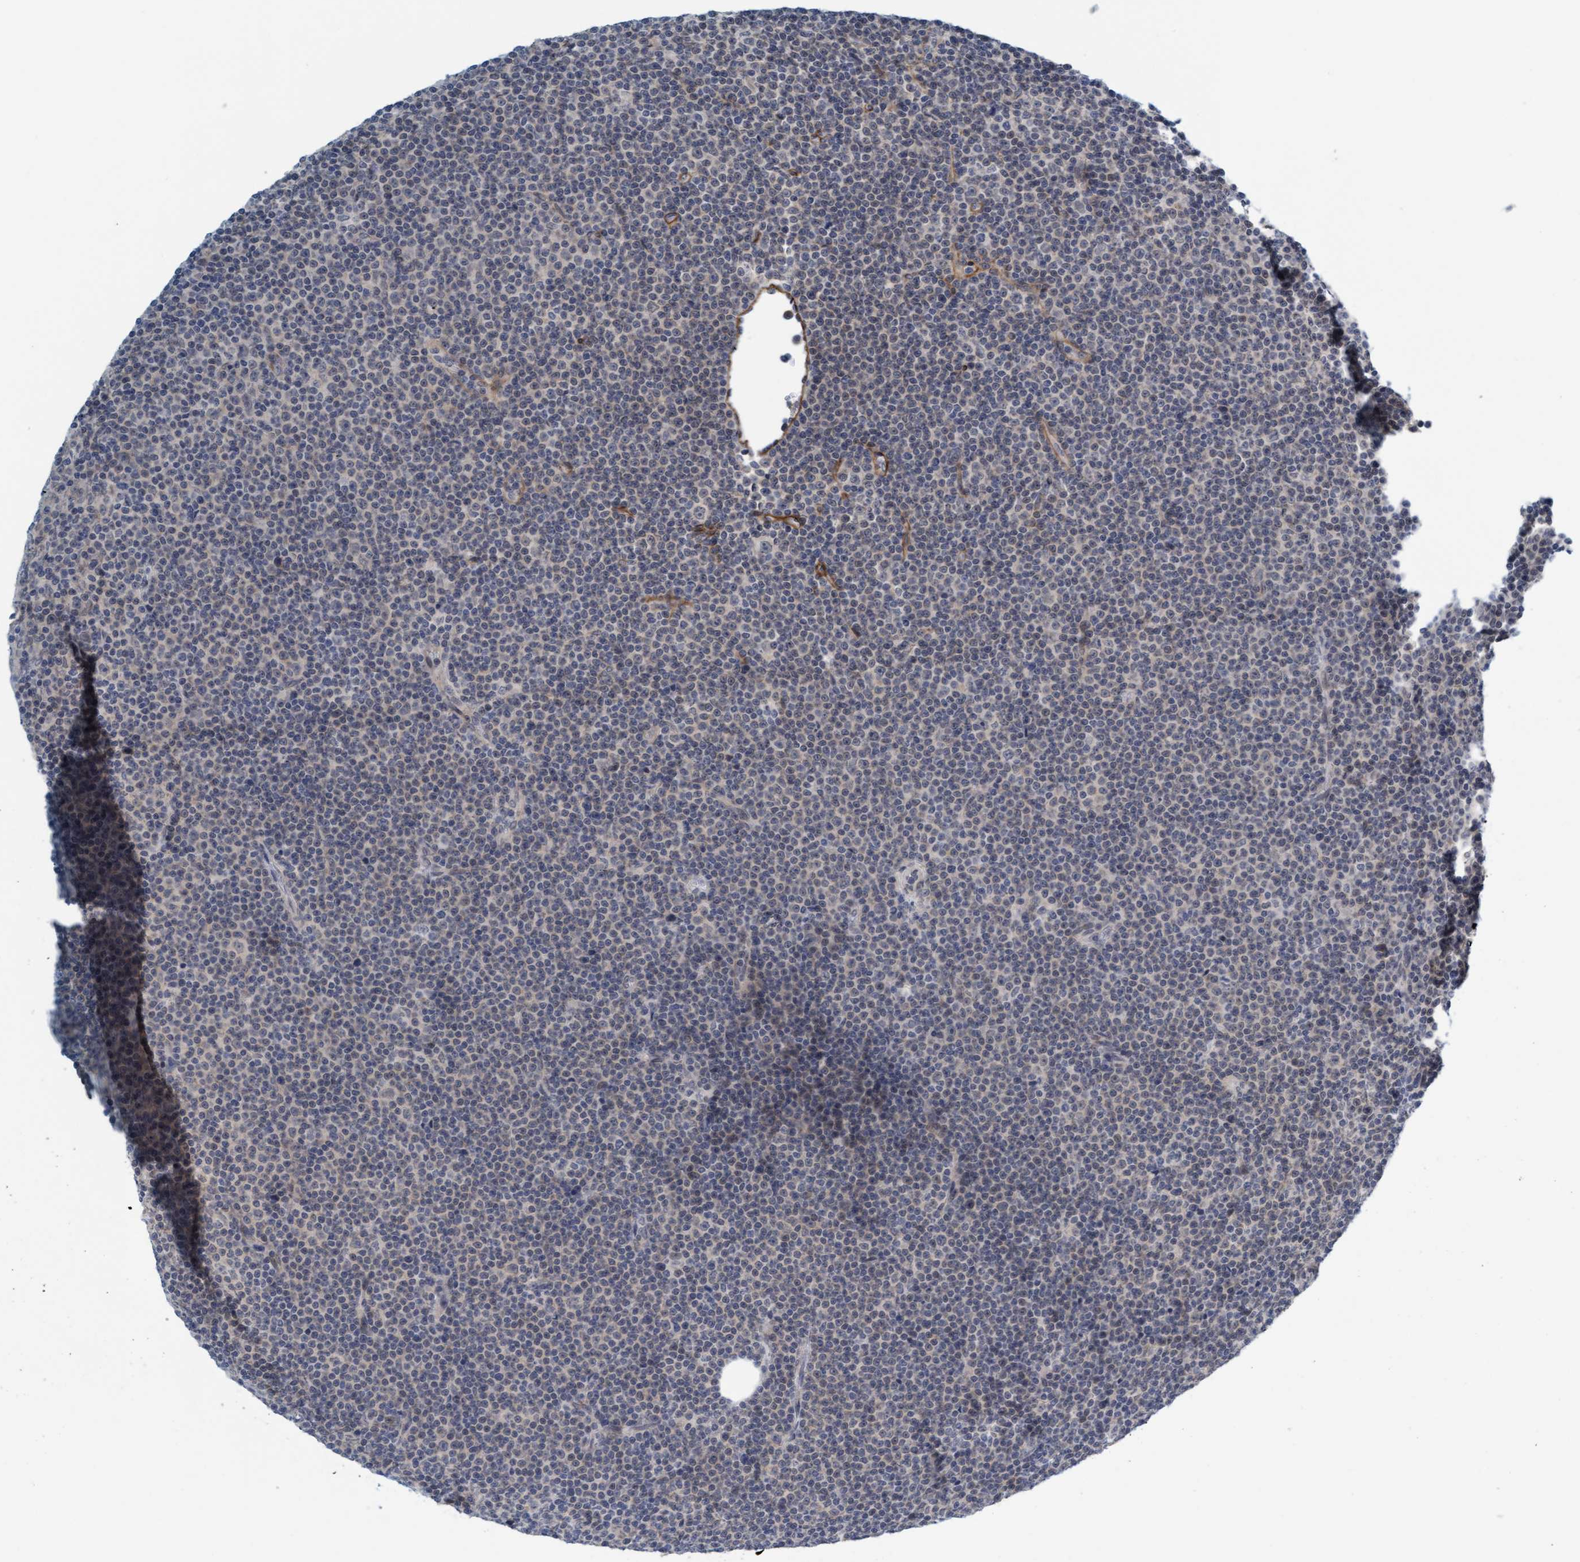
{"staining": {"intensity": "negative", "quantity": "none", "location": "none"}, "tissue": "lymphoma", "cell_type": "Tumor cells", "image_type": "cancer", "snomed": [{"axis": "morphology", "description": "Malignant lymphoma, non-Hodgkin's type, Low grade"}, {"axis": "topography", "description": "Lymph node"}], "caption": "Tumor cells show no significant expression in lymphoma.", "gene": "TSTD2", "patient": {"sex": "female", "age": 67}}